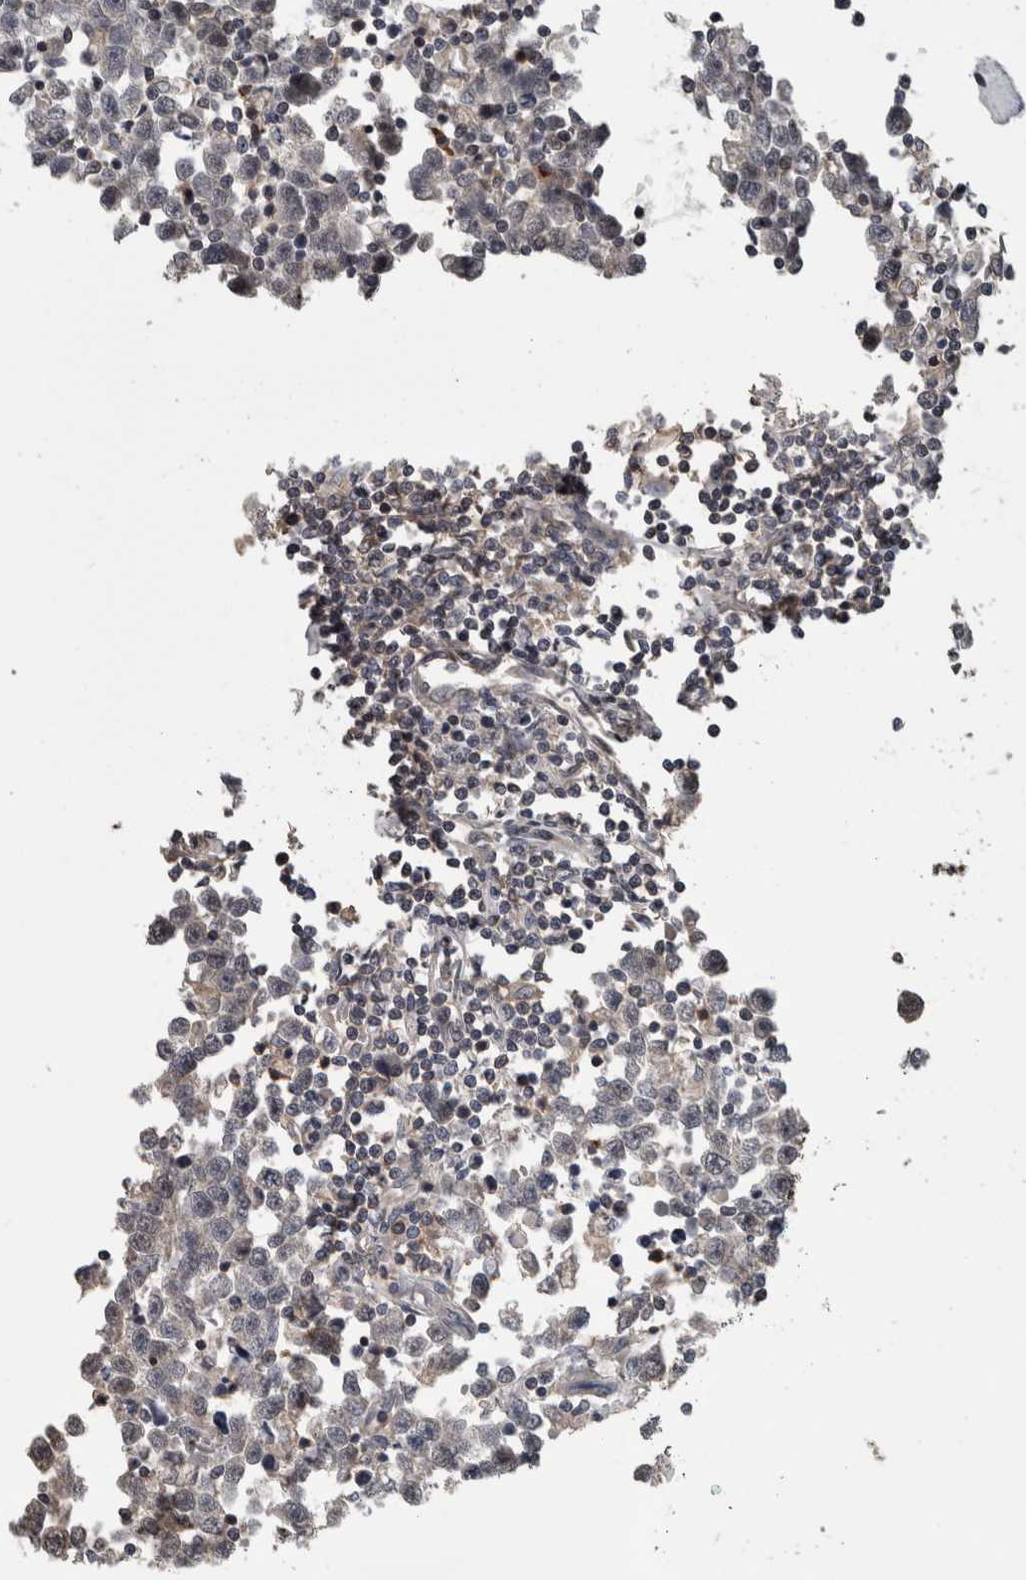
{"staining": {"intensity": "weak", "quantity": "<25%", "location": "cytoplasmic/membranous,nuclear"}, "tissue": "testis cancer", "cell_type": "Tumor cells", "image_type": "cancer", "snomed": [{"axis": "morphology", "description": "Seminoma, NOS"}, {"axis": "topography", "description": "Testis"}], "caption": "High power microscopy micrograph of an immunohistochemistry (IHC) histopathology image of testis seminoma, revealing no significant expression in tumor cells.", "gene": "ZBTB21", "patient": {"sex": "male", "age": 43}}